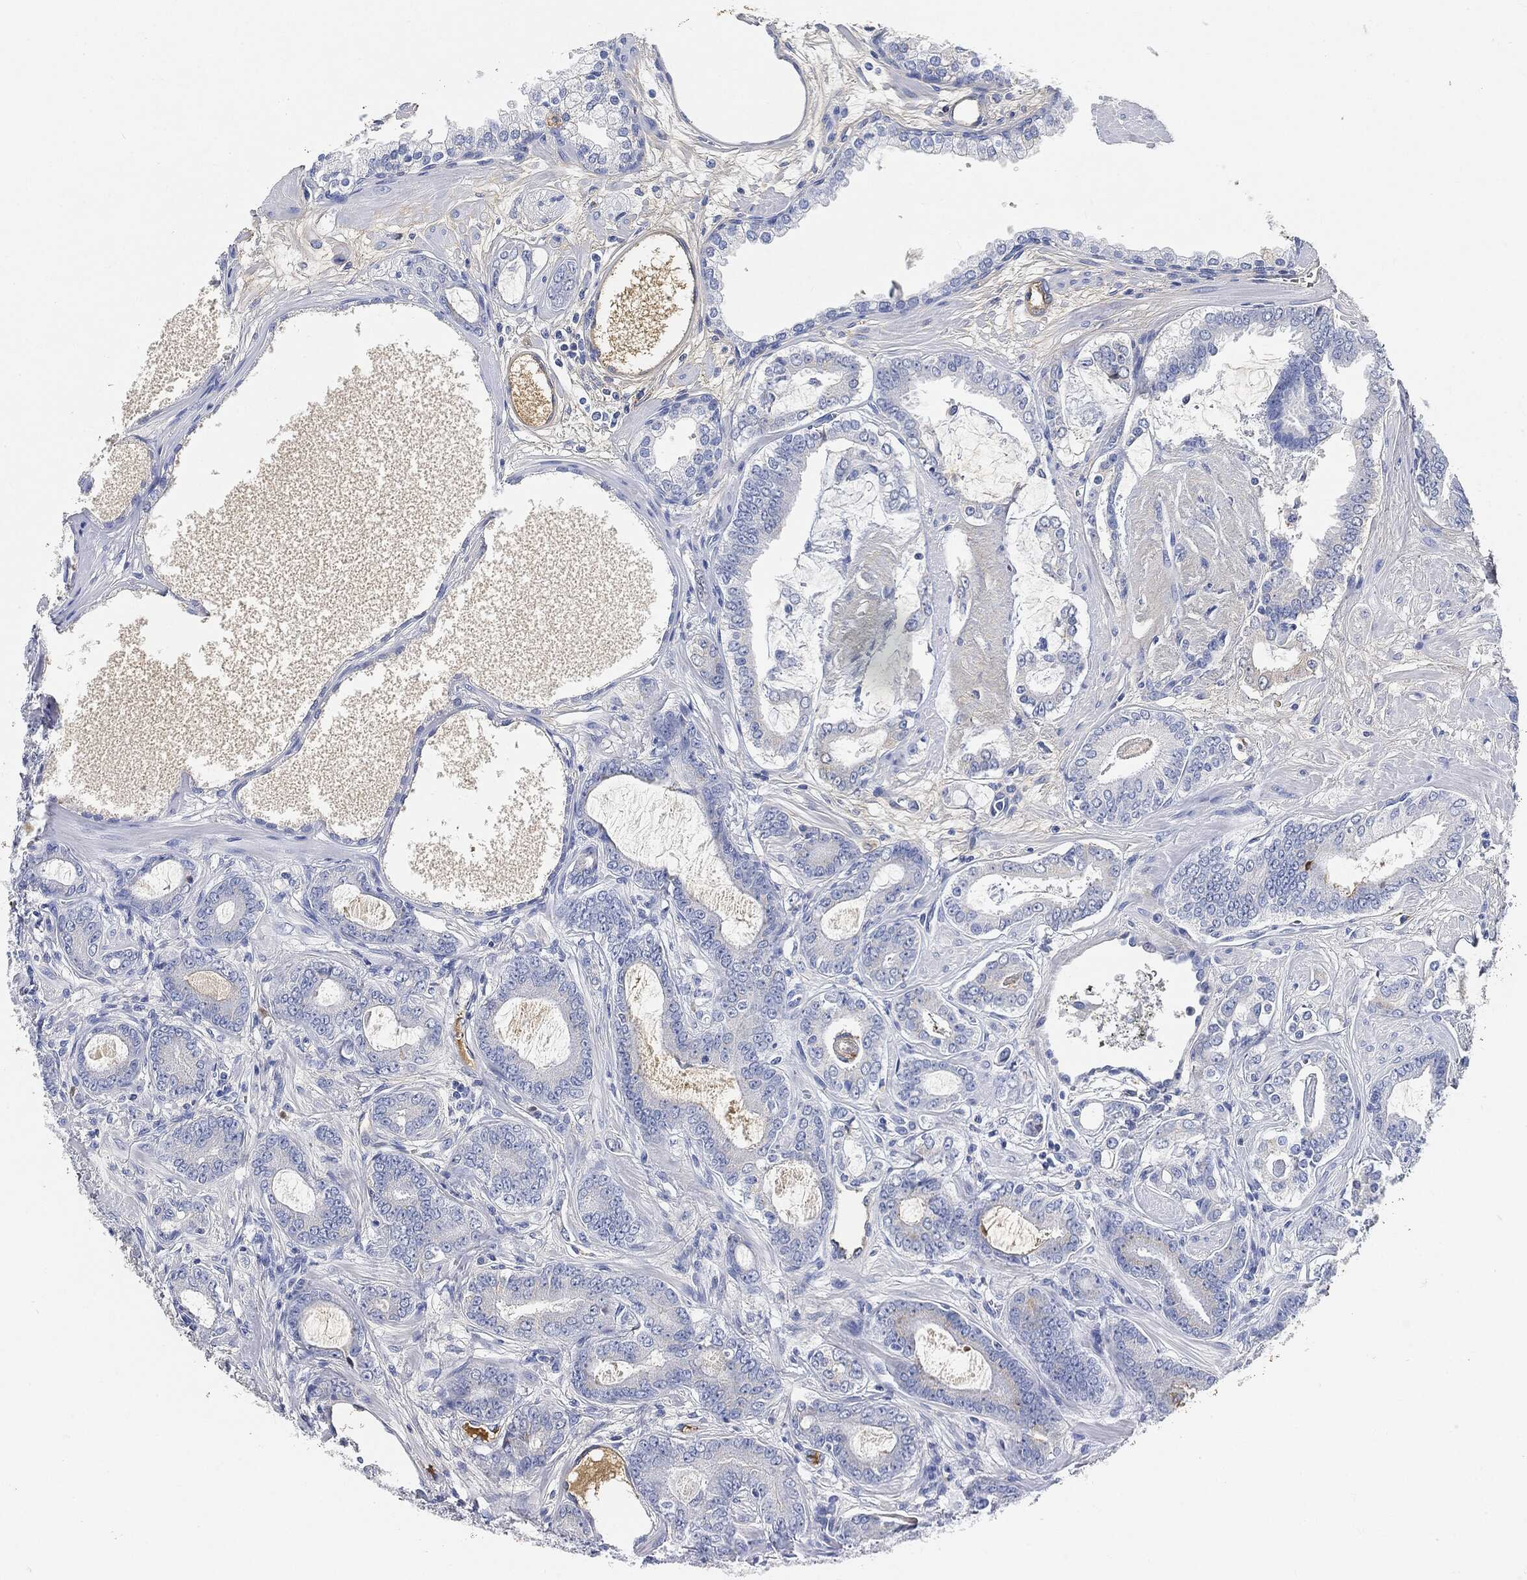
{"staining": {"intensity": "negative", "quantity": "none", "location": "none"}, "tissue": "prostate cancer", "cell_type": "Tumor cells", "image_type": "cancer", "snomed": [{"axis": "morphology", "description": "Adenocarcinoma, NOS"}, {"axis": "topography", "description": "Prostate"}], "caption": "High power microscopy photomicrograph of an immunohistochemistry (IHC) photomicrograph of adenocarcinoma (prostate), revealing no significant expression in tumor cells.", "gene": "IGLV6-57", "patient": {"sex": "male", "age": 55}}